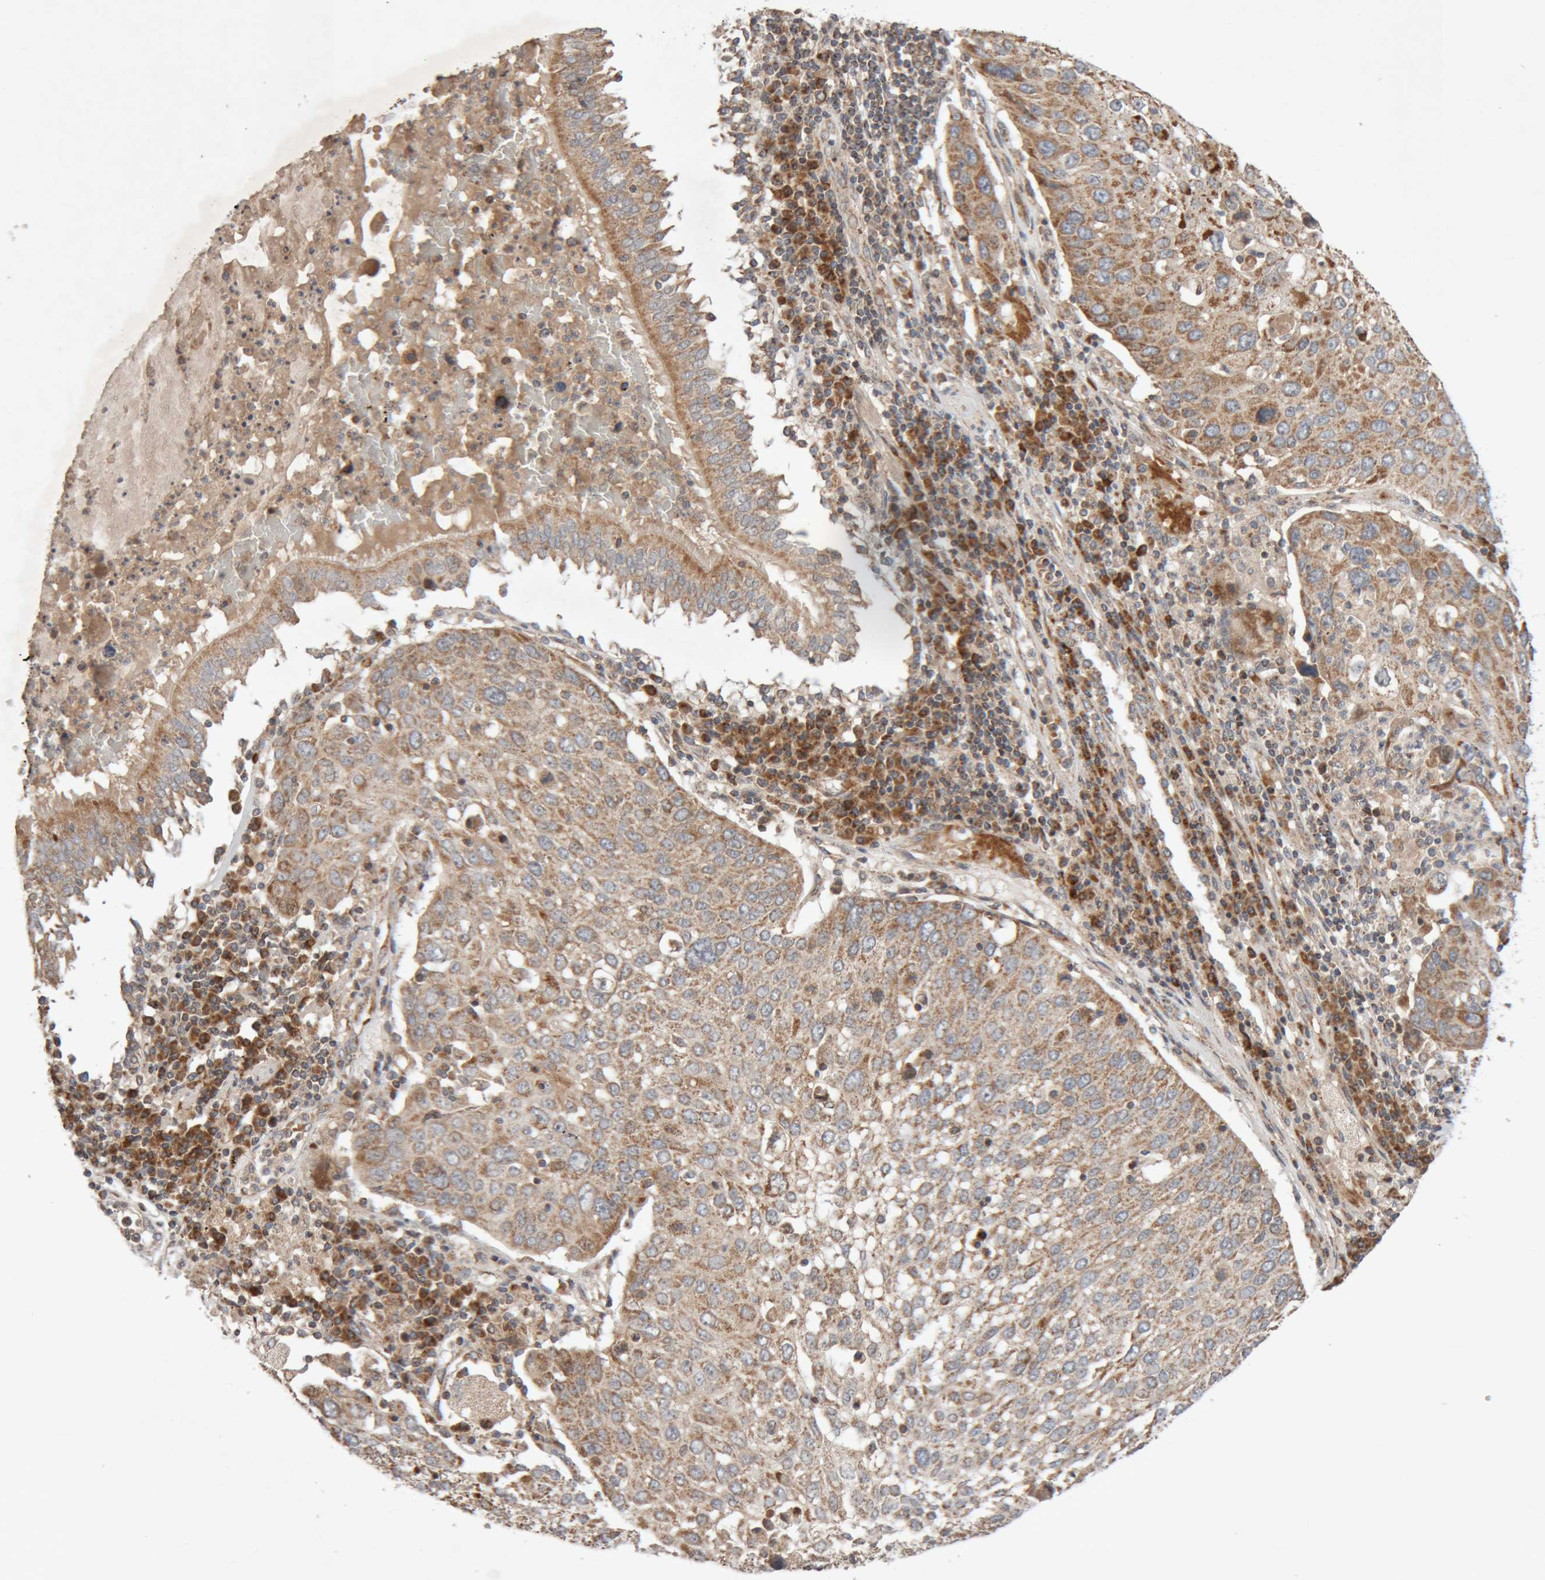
{"staining": {"intensity": "moderate", "quantity": ">75%", "location": "cytoplasmic/membranous"}, "tissue": "lung cancer", "cell_type": "Tumor cells", "image_type": "cancer", "snomed": [{"axis": "morphology", "description": "Squamous cell carcinoma, NOS"}, {"axis": "topography", "description": "Lung"}], "caption": "Moderate cytoplasmic/membranous positivity is seen in approximately >75% of tumor cells in lung squamous cell carcinoma.", "gene": "KIF21B", "patient": {"sex": "male", "age": 65}}